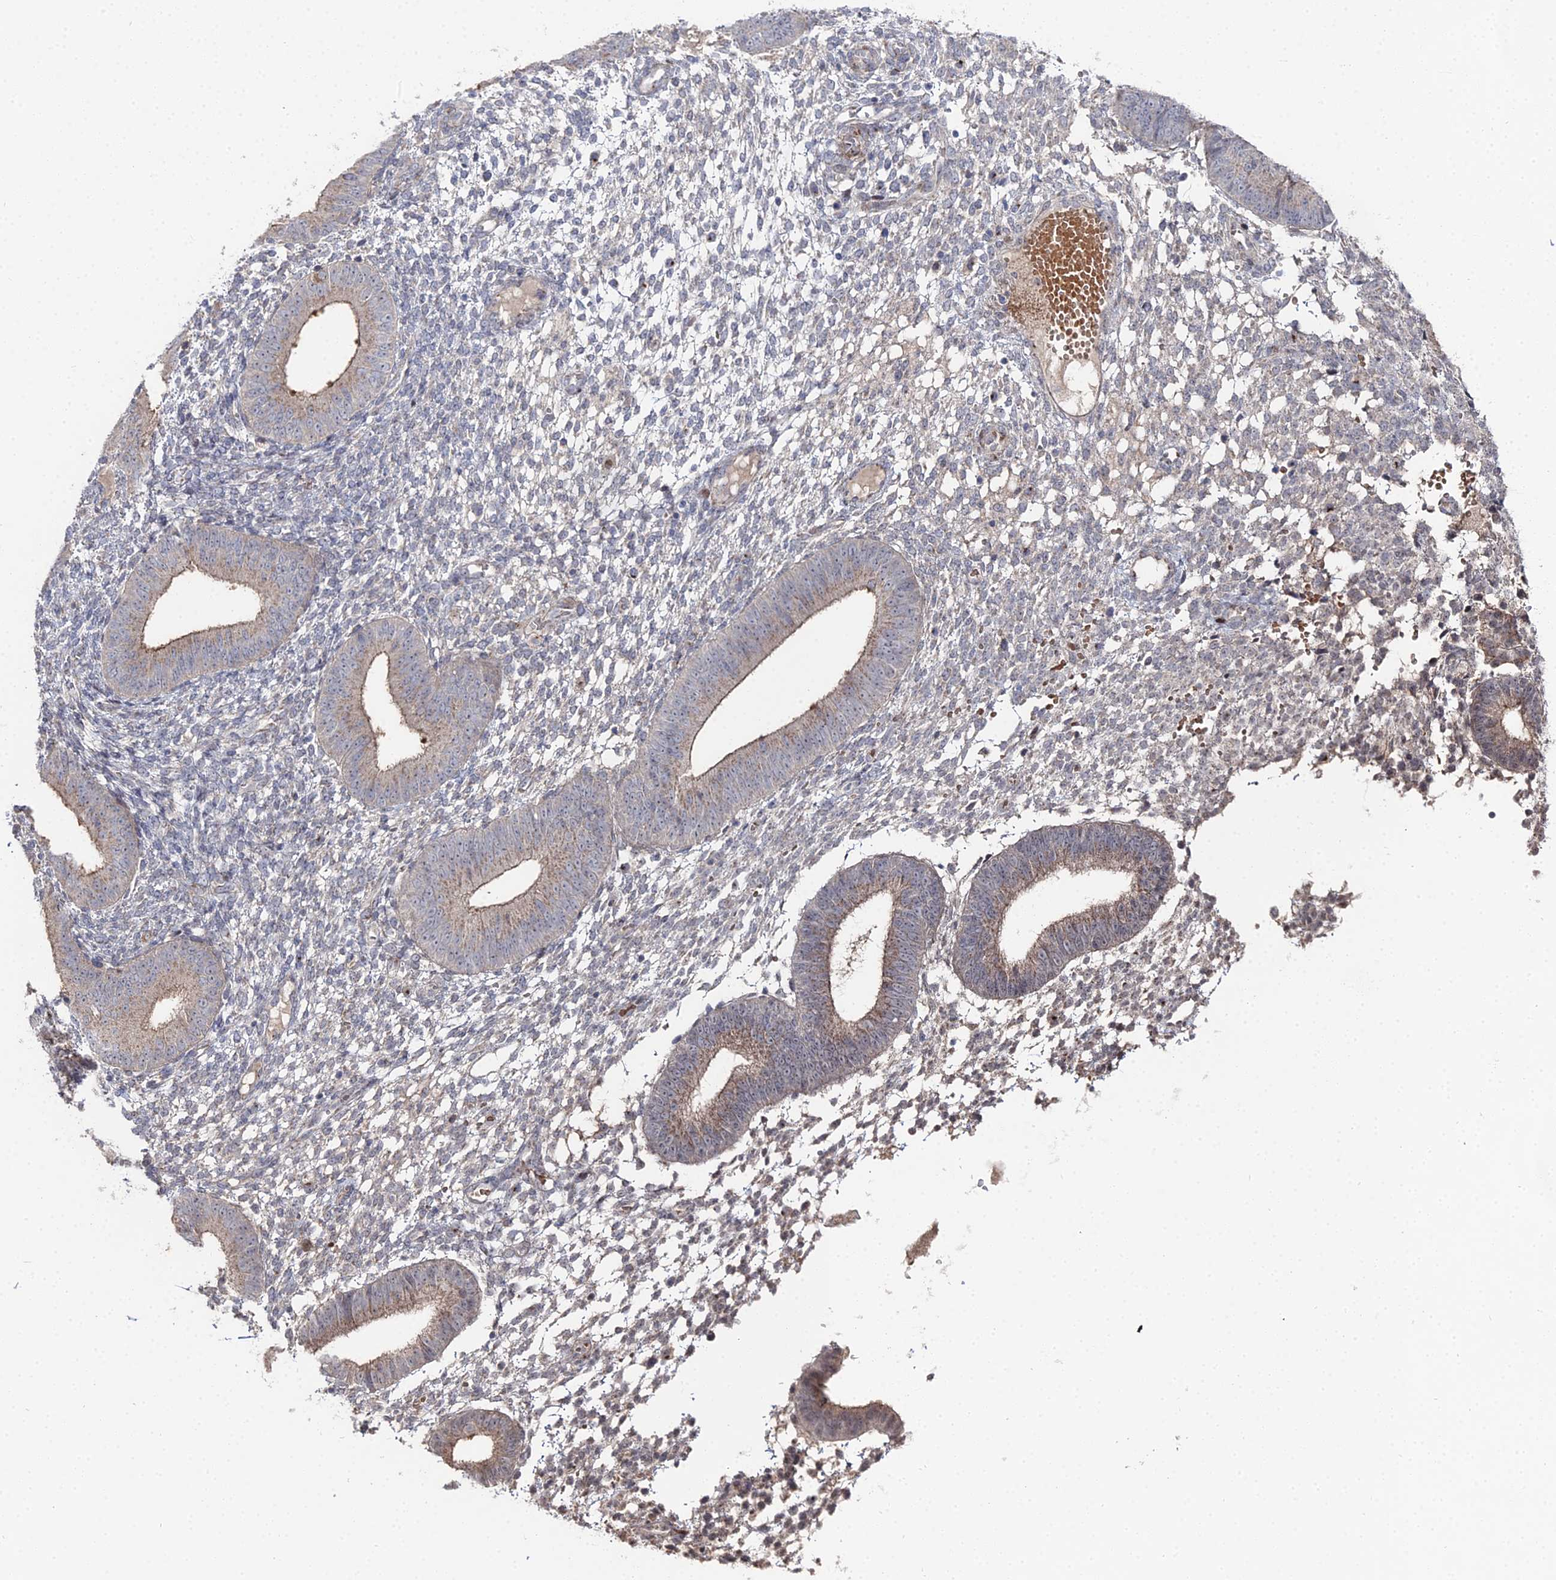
{"staining": {"intensity": "negative", "quantity": "none", "location": "none"}, "tissue": "endometrium", "cell_type": "Cells in endometrial stroma", "image_type": "normal", "snomed": [{"axis": "morphology", "description": "Normal tissue, NOS"}, {"axis": "topography", "description": "Endometrium"}], "caption": "A histopathology image of endometrium stained for a protein displays no brown staining in cells in endometrial stroma. (DAB IHC with hematoxylin counter stain).", "gene": "SGMS1", "patient": {"sex": "female", "age": 49}}